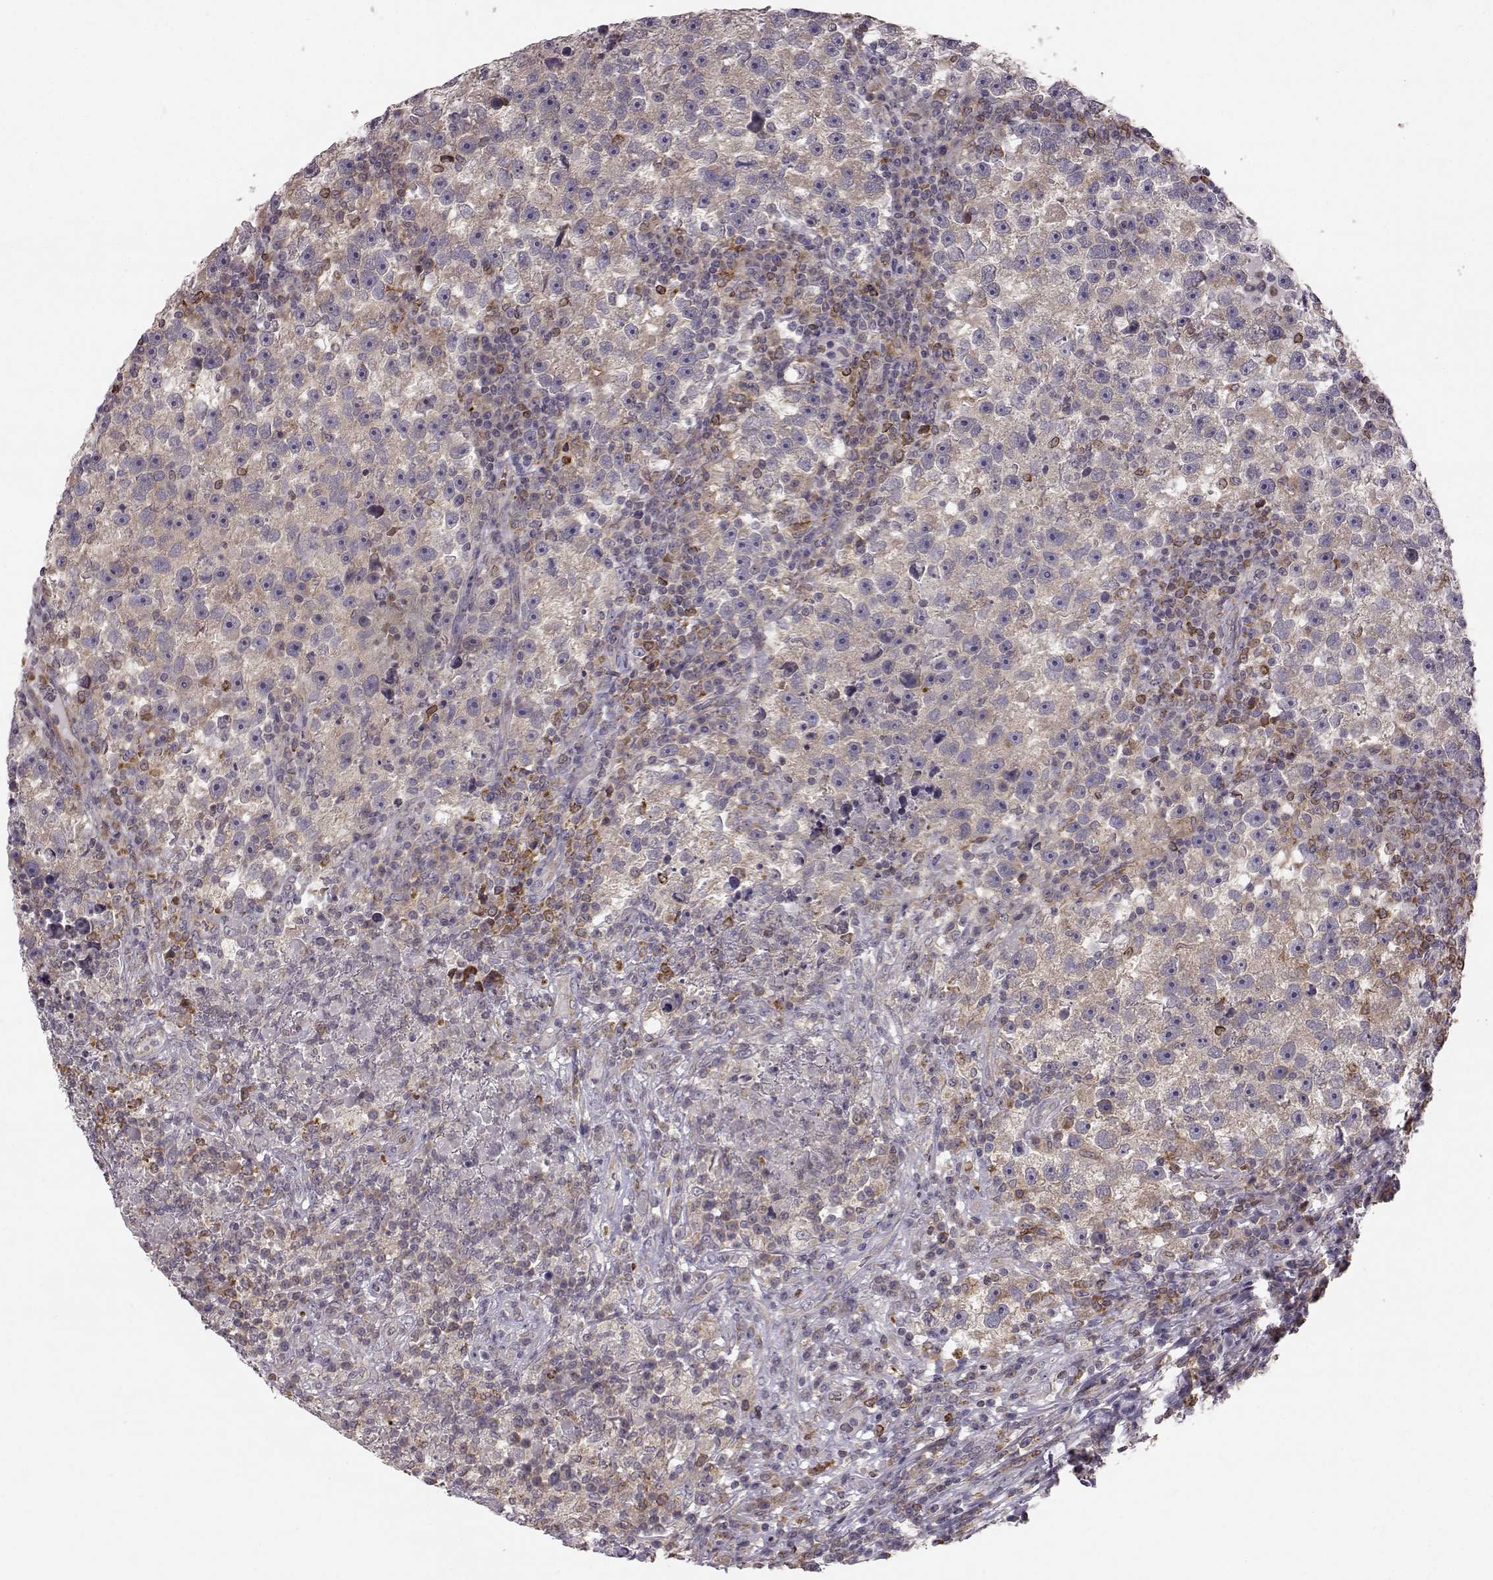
{"staining": {"intensity": "weak", "quantity": ">75%", "location": "cytoplasmic/membranous"}, "tissue": "testis cancer", "cell_type": "Tumor cells", "image_type": "cancer", "snomed": [{"axis": "morphology", "description": "Seminoma, NOS"}, {"axis": "topography", "description": "Testis"}], "caption": "Immunohistochemistry (IHC) image of seminoma (testis) stained for a protein (brown), which exhibits low levels of weak cytoplasmic/membranous expression in approximately >75% of tumor cells.", "gene": "SPAG17", "patient": {"sex": "male", "age": 47}}